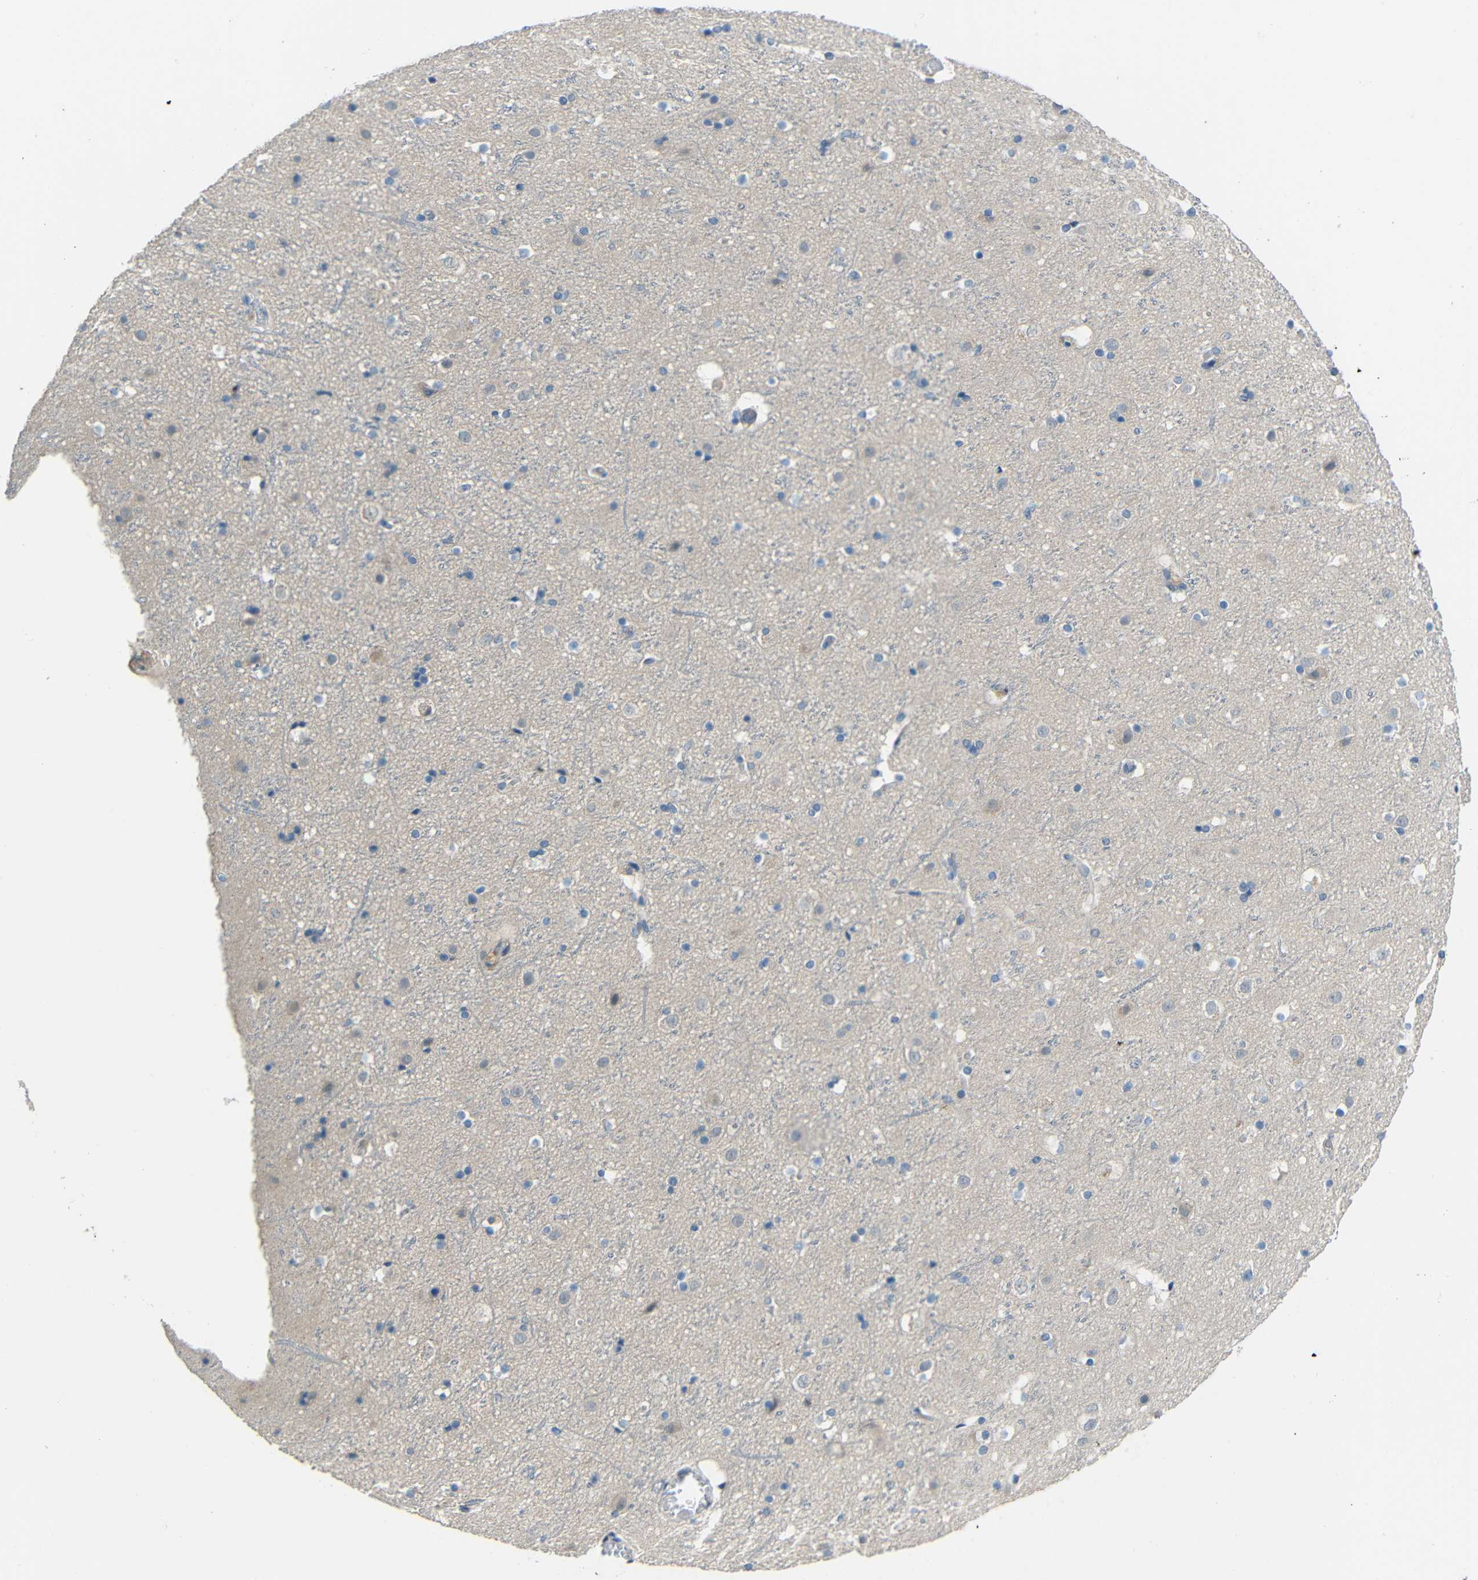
{"staining": {"intensity": "negative", "quantity": "none", "location": "none"}, "tissue": "cerebral cortex", "cell_type": "Endothelial cells", "image_type": "normal", "snomed": [{"axis": "morphology", "description": "Normal tissue, NOS"}, {"axis": "topography", "description": "Cerebral cortex"}], "caption": "Photomicrograph shows no protein positivity in endothelial cells of benign cerebral cortex.", "gene": "STBD1", "patient": {"sex": "male", "age": 45}}